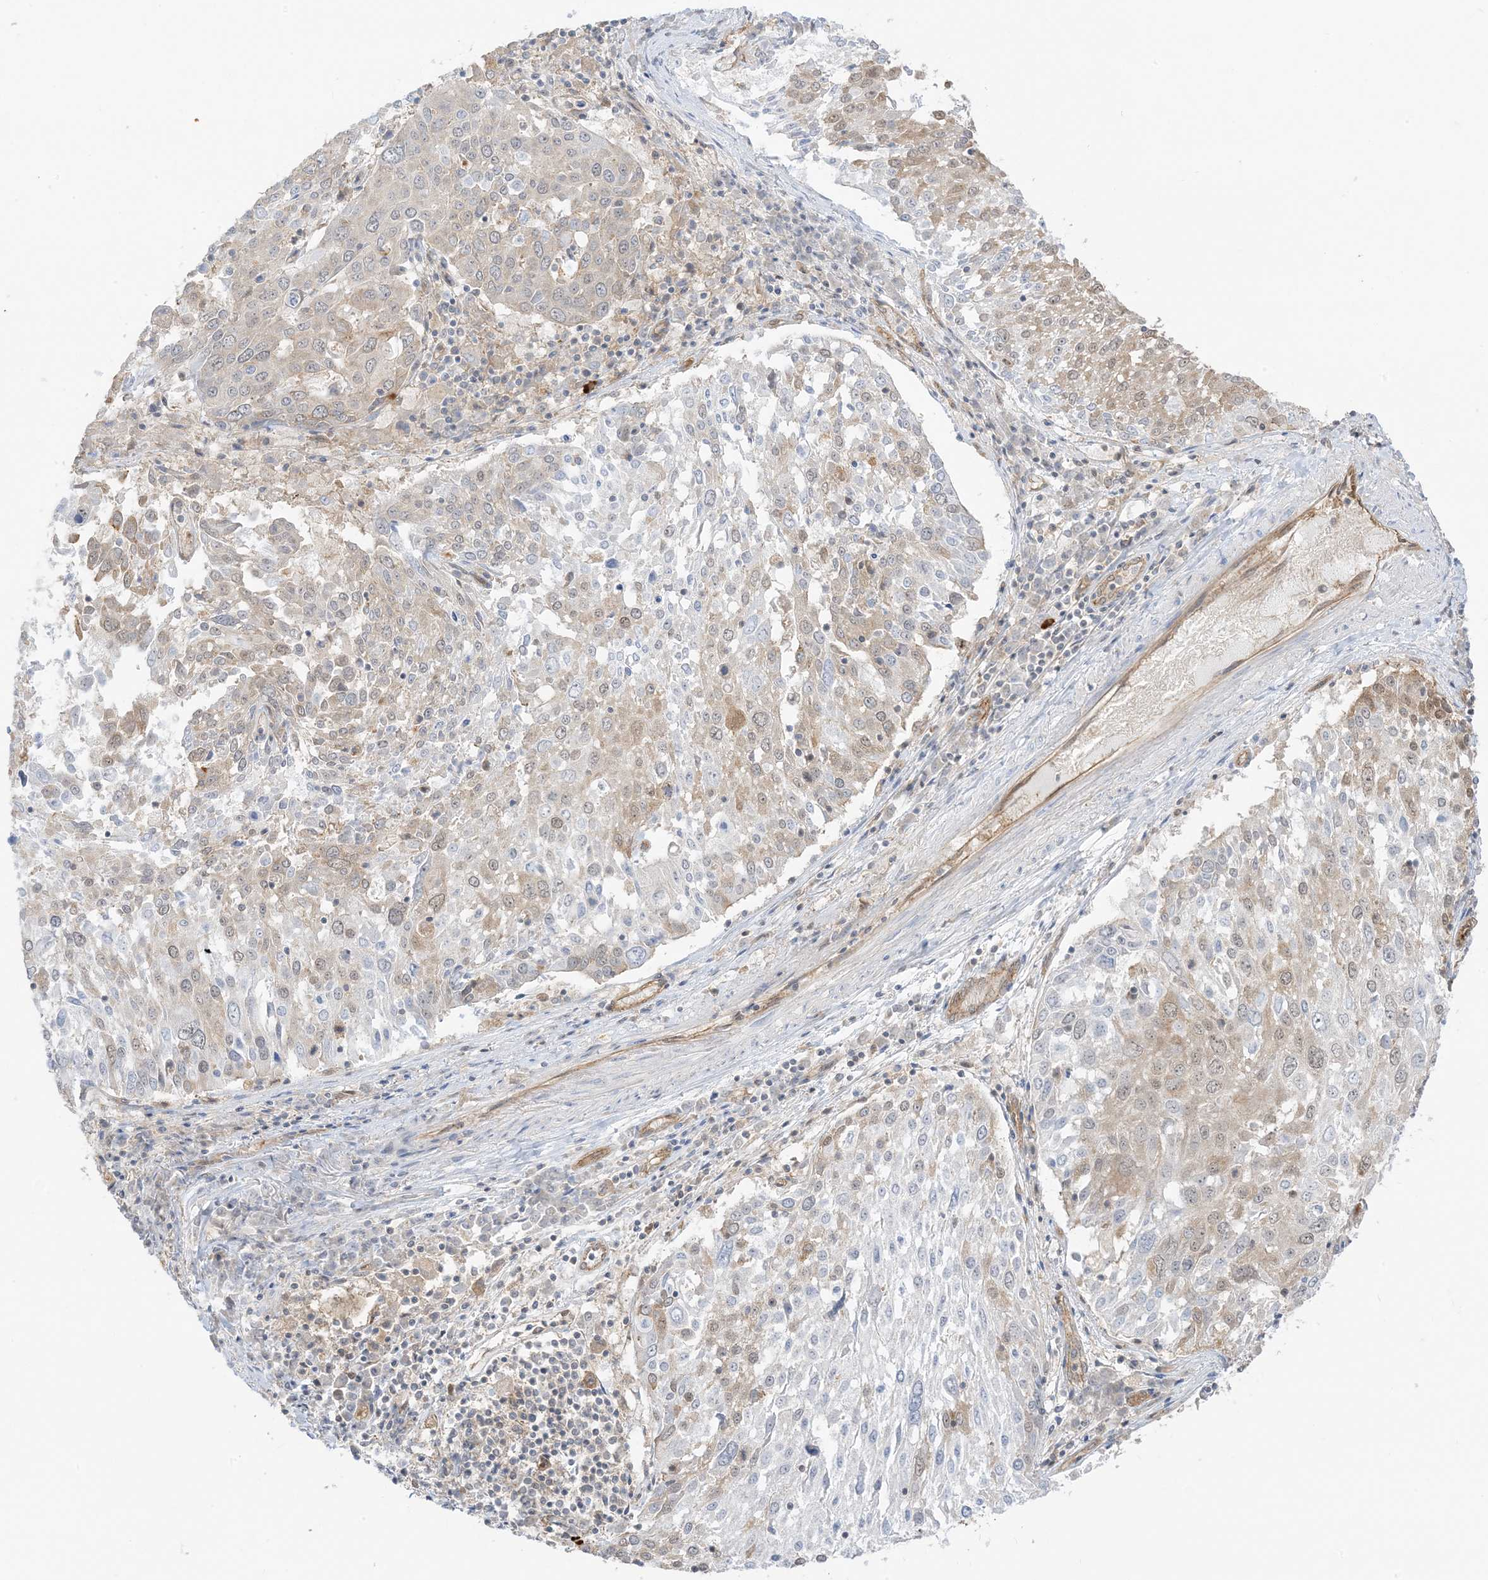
{"staining": {"intensity": "weak", "quantity": "<25%", "location": "cytoplasmic/membranous"}, "tissue": "lung cancer", "cell_type": "Tumor cells", "image_type": "cancer", "snomed": [{"axis": "morphology", "description": "Squamous cell carcinoma, NOS"}, {"axis": "topography", "description": "Lung"}], "caption": "High power microscopy micrograph of an IHC micrograph of lung cancer (squamous cell carcinoma), revealing no significant positivity in tumor cells.", "gene": "UBAP2L", "patient": {"sex": "male", "age": 65}}